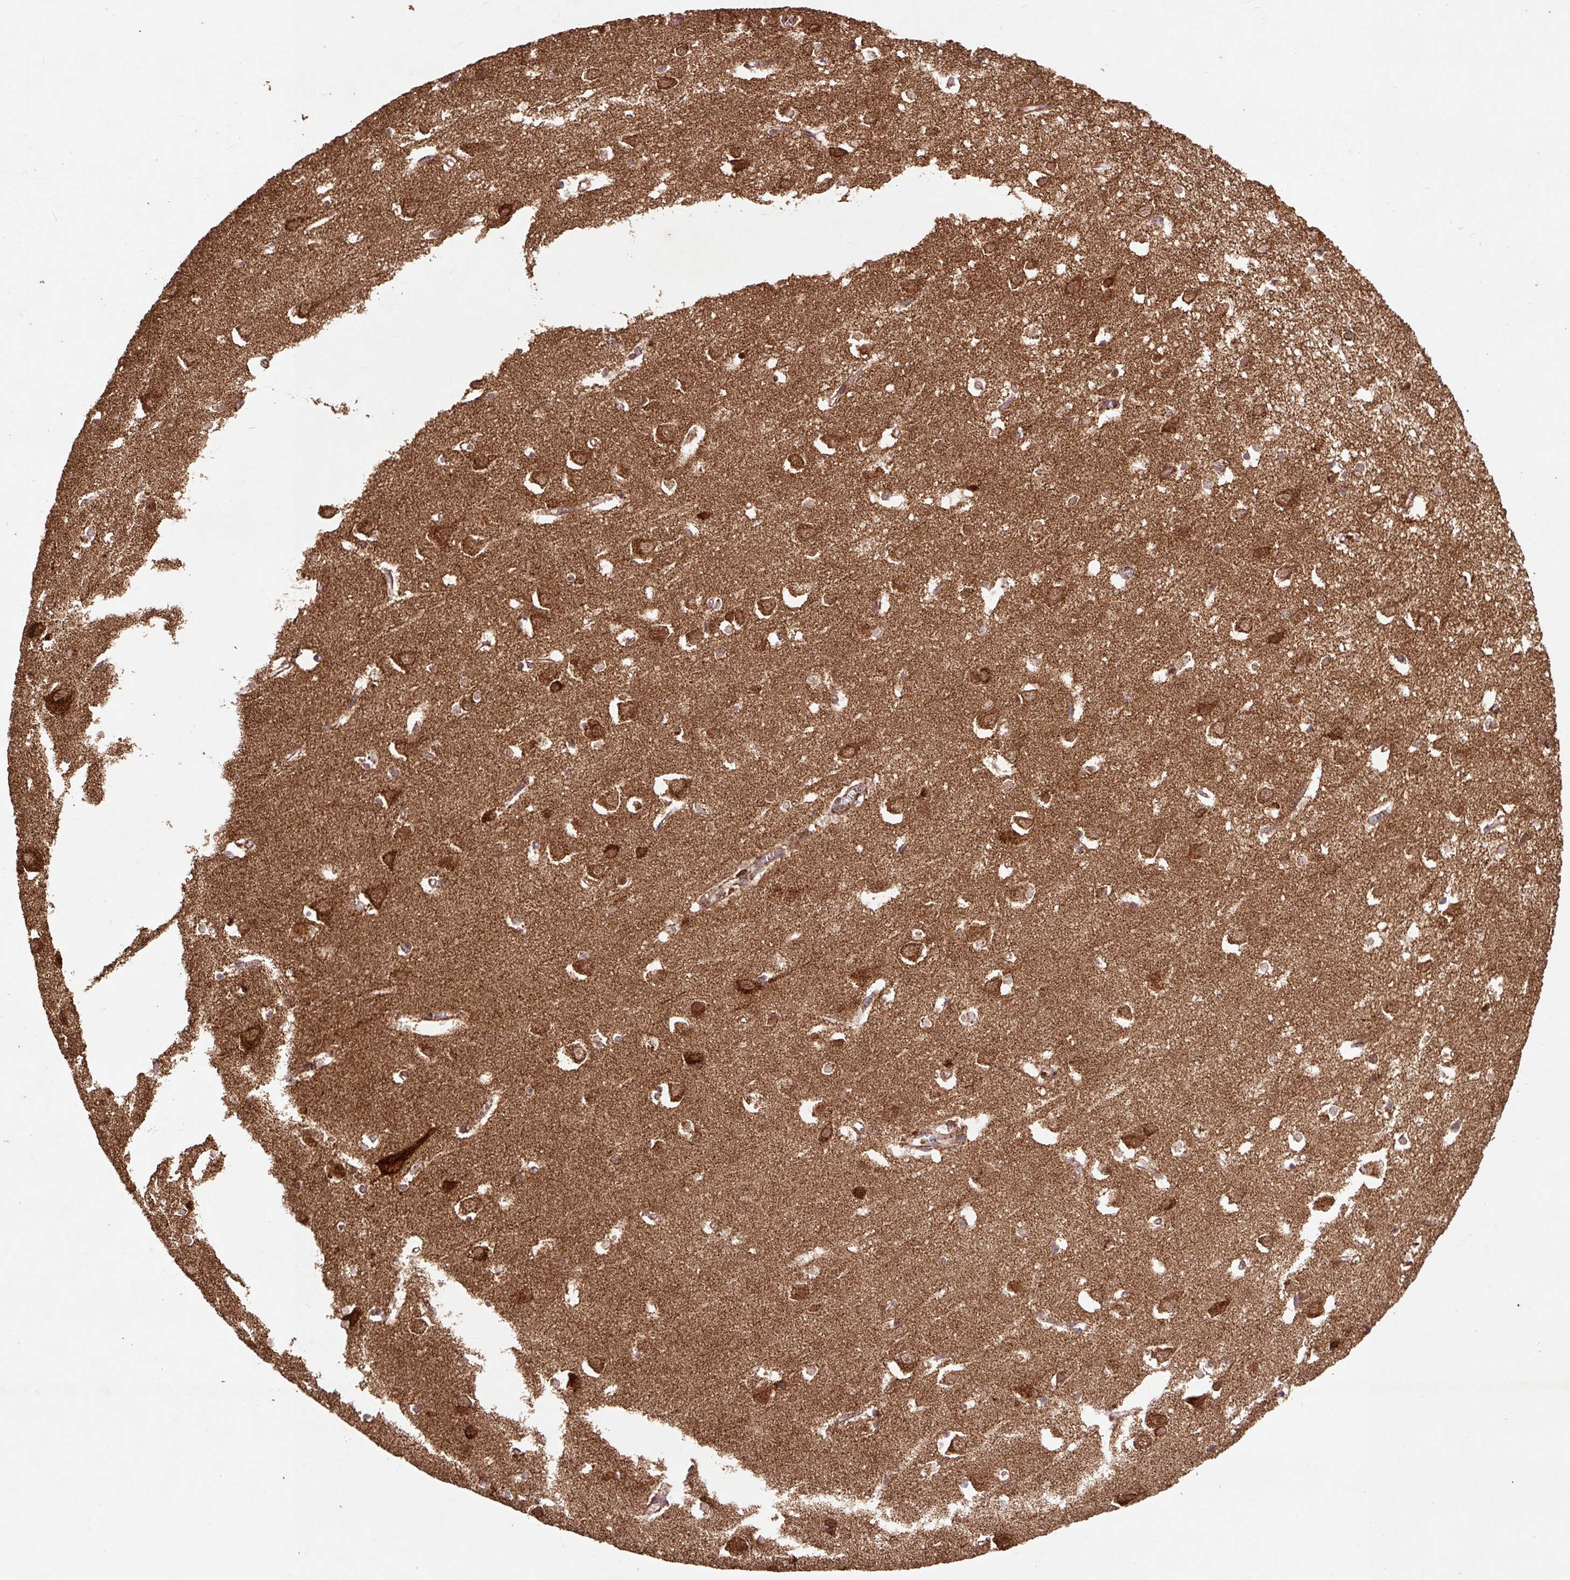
{"staining": {"intensity": "moderate", "quantity": "25%-75%", "location": "cytoplasmic/membranous"}, "tissue": "cerebral cortex", "cell_type": "Endothelial cells", "image_type": "normal", "snomed": [{"axis": "morphology", "description": "Normal tissue, NOS"}, {"axis": "topography", "description": "Cerebral cortex"}], "caption": "Immunohistochemical staining of unremarkable cerebral cortex demonstrates 25%-75% levels of moderate cytoplasmic/membranous protein staining in about 25%-75% of endothelial cells.", "gene": "ATP5F1A", "patient": {"sex": "male", "age": 70}}